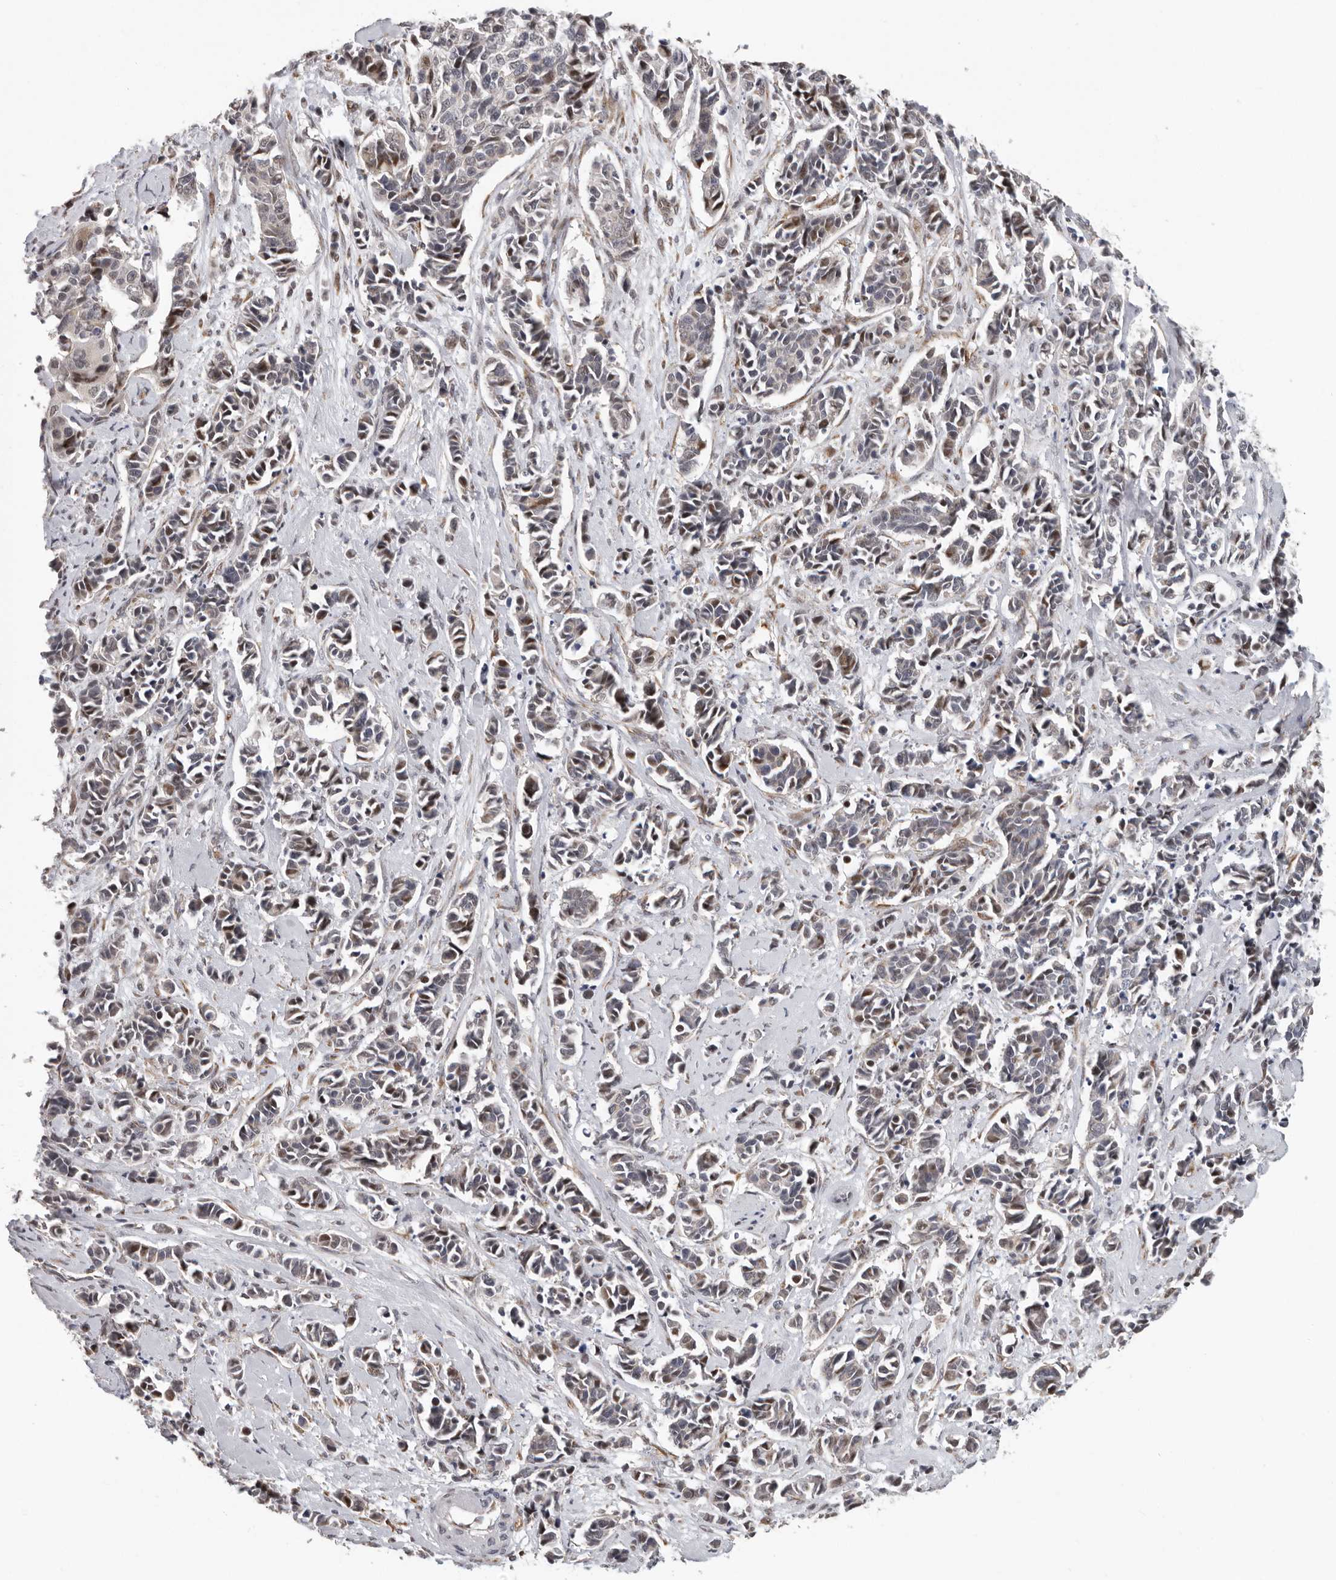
{"staining": {"intensity": "weak", "quantity": "<25%", "location": "nuclear"}, "tissue": "cervical cancer", "cell_type": "Tumor cells", "image_type": "cancer", "snomed": [{"axis": "morphology", "description": "Normal tissue, NOS"}, {"axis": "morphology", "description": "Squamous cell carcinoma, NOS"}, {"axis": "topography", "description": "Cervix"}], "caption": "This image is of squamous cell carcinoma (cervical) stained with immunohistochemistry to label a protein in brown with the nuclei are counter-stained blue. There is no expression in tumor cells.", "gene": "RALGPS2", "patient": {"sex": "female", "age": 35}}